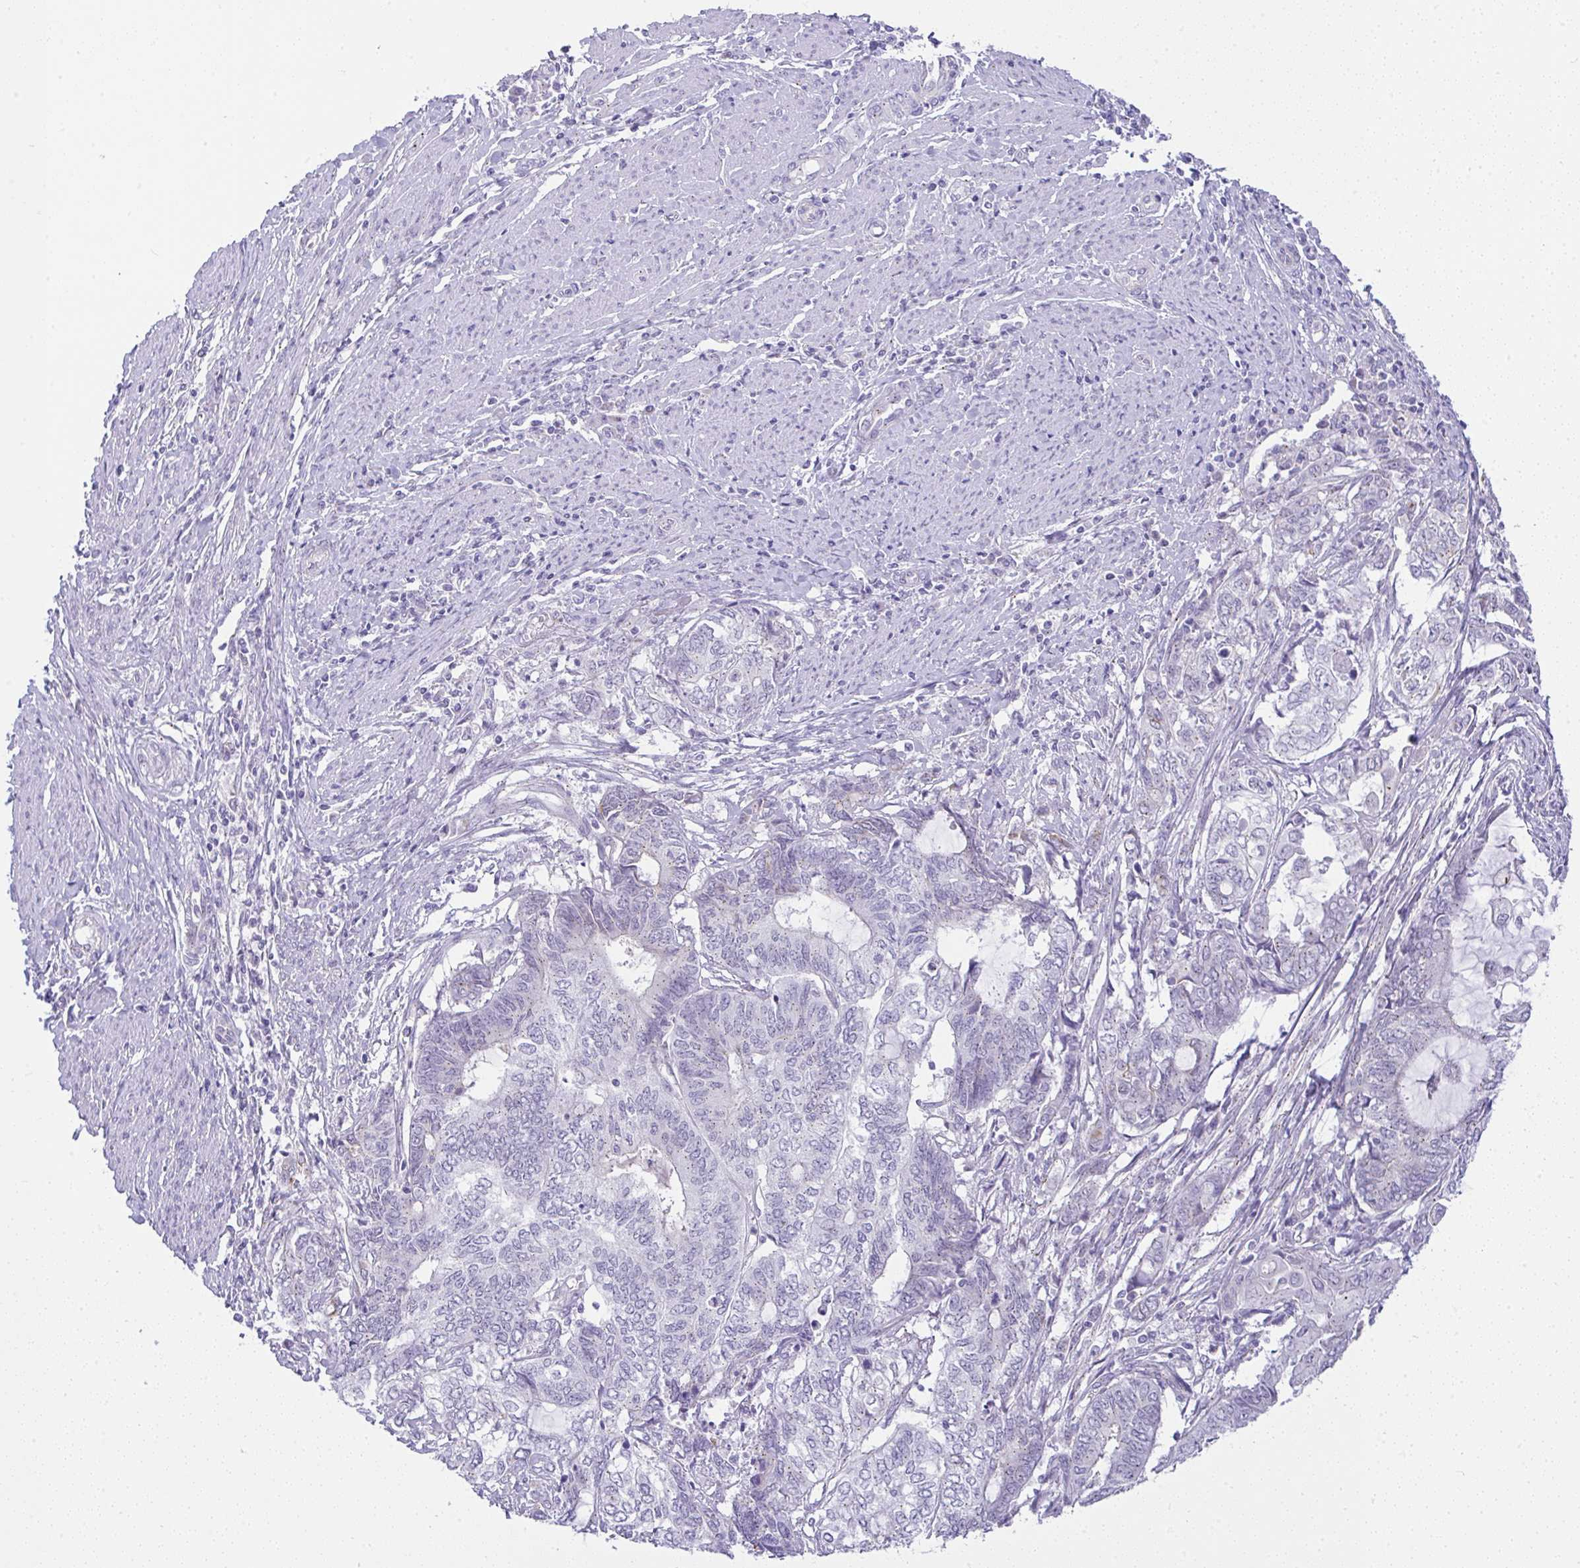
{"staining": {"intensity": "negative", "quantity": "none", "location": "none"}, "tissue": "endometrial cancer", "cell_type": "Tumor cells", "image_type": "cancer", "snomed": [{"axis": "morphology", "description": "Adenocarcinoma, NOS"}, {"axis": "topography", "description": "Uterus"}, {"axis": "topography", "description": "Endometrium"}], "caption": "IHC of endometrial cancer shows no staining in tumor cells. (DAB (3,3'-diaminobenzidine) immunohistochemistry (IHC), high magnification).", "gene": "FAM177A1", "patient": {"sex": "female", "age": 70}}